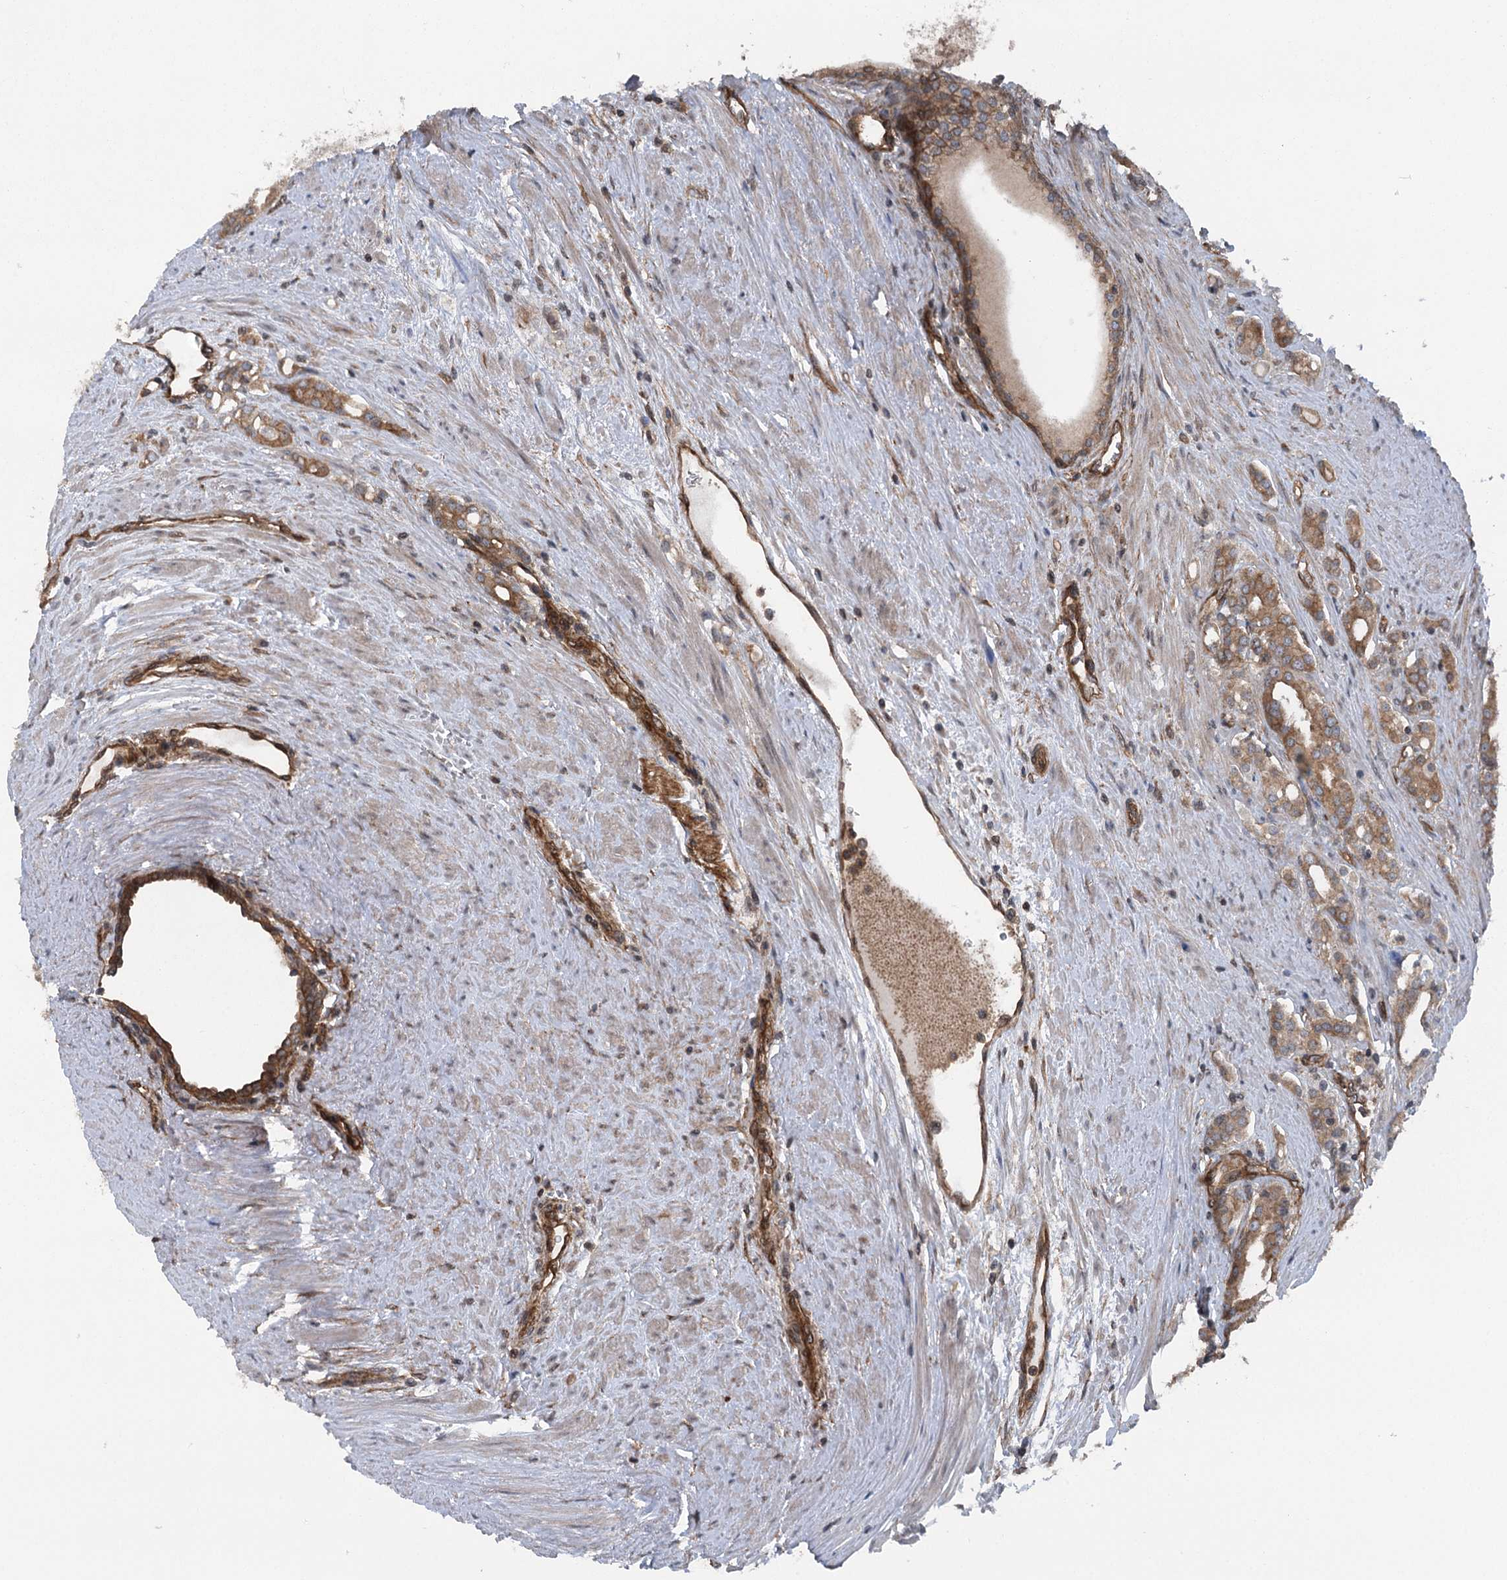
{"staining": {"intensity": "strong", "quantity": ">75%", "location": "cytoplasmic/membranous"}, "tissue": "prostate cancer", "cell_type": "Tumor cells", "image_type": "cancer", "snomed": [{"axis": "morphology", "description": "Adenocarcinoma, High grade"}, {"axis": "topography", "description": "Prostate"}], "caption": "Prostate cancer (high-grade adenocarcinoma) stained for a protein demonstrates strong cytoplasmic/membranous positivity in tumor cells.", "gene": "IQSEC1", "patient": {"sex": "male", "age": 72}}